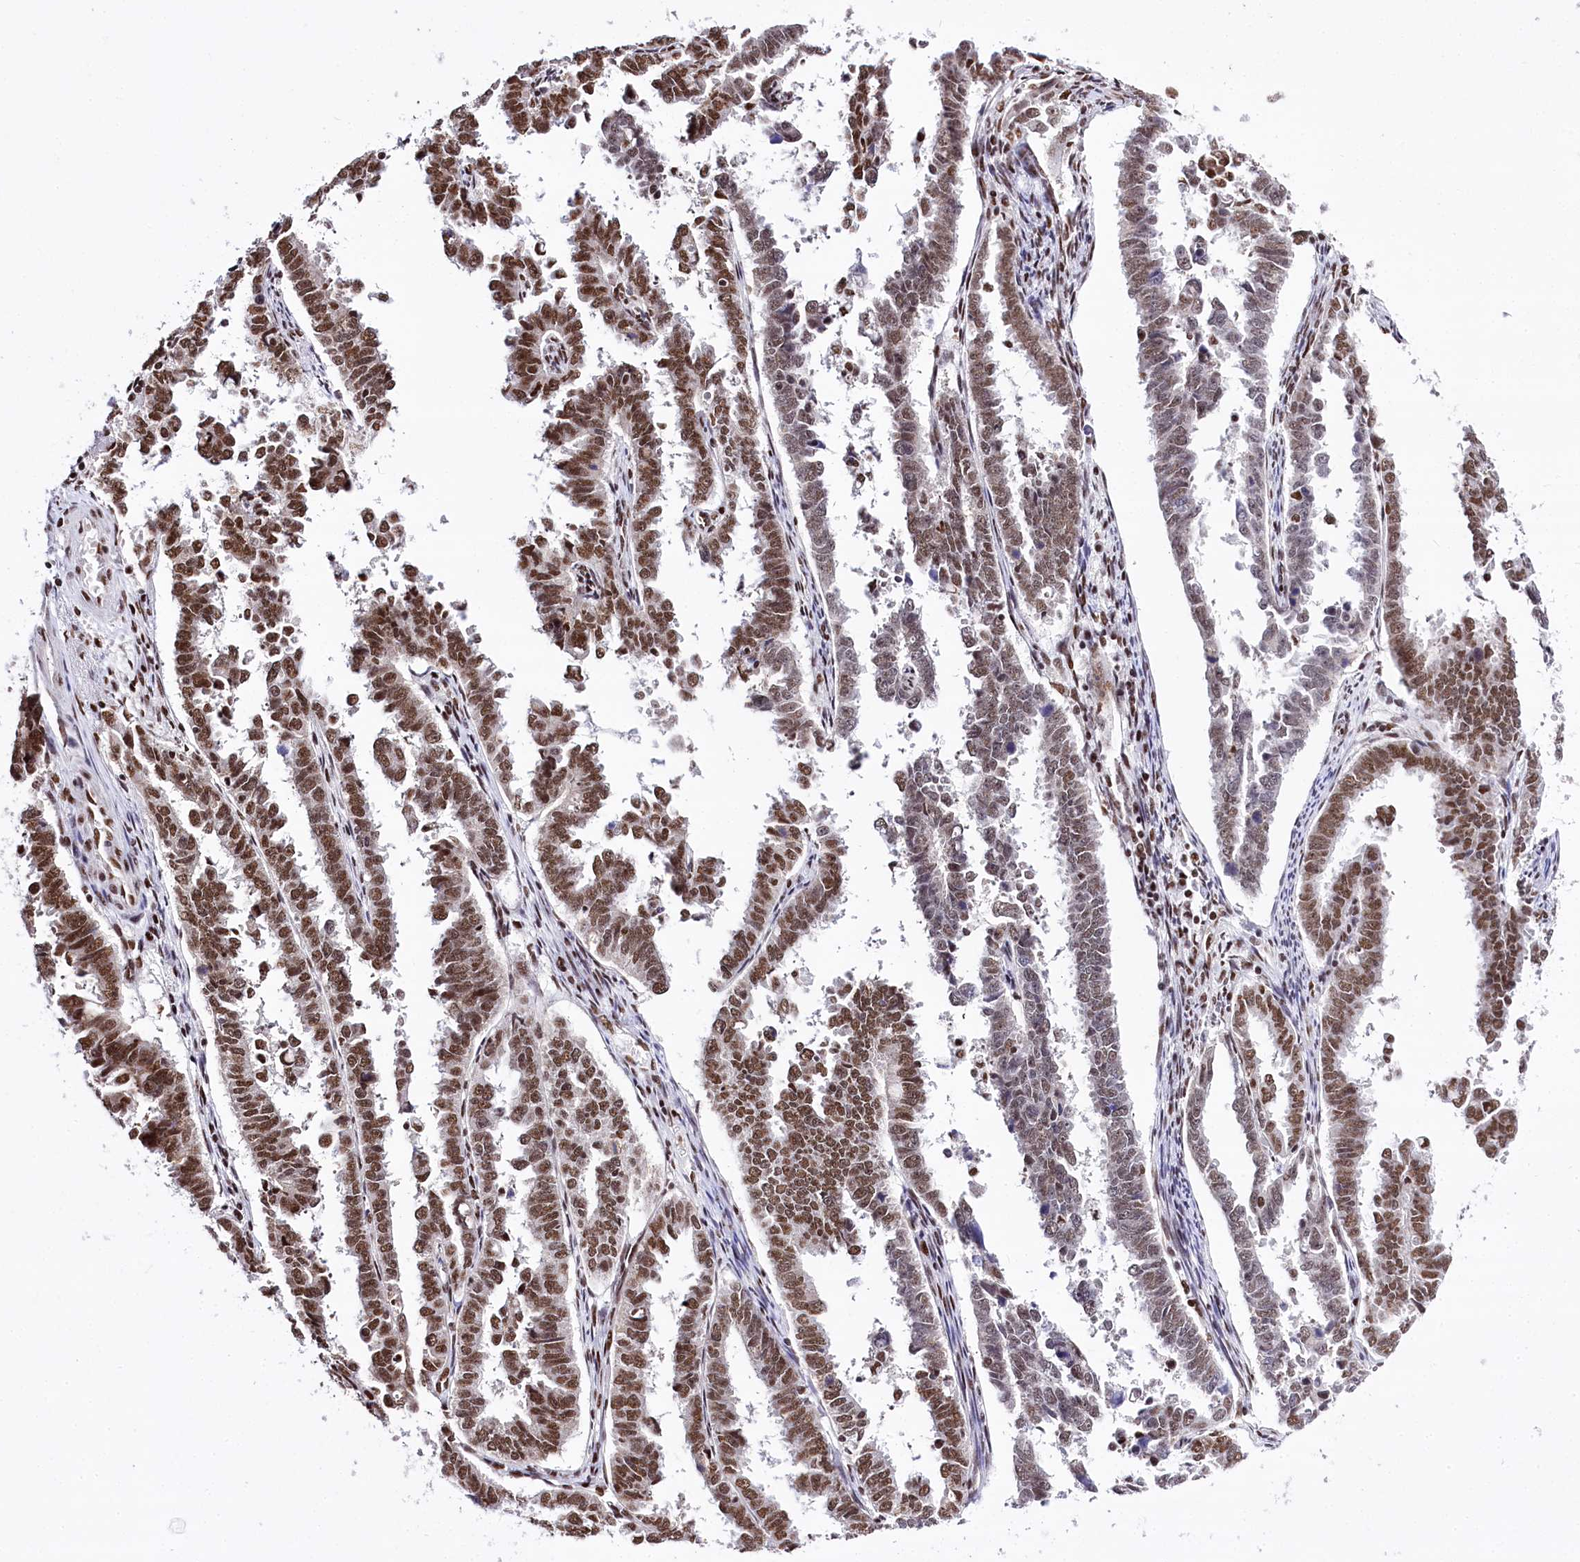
{"staining": {"intensity": "moderate", "quantity": ">75%", "location": "nuclear"}, "tissue": "endometrial cancer", "cell_type": "Tumor cells", "image_type": "cancer", "snomed": [{"axis": "morphology", "description": "Adenocarcinoma, NOS"}, {"axis": "topography", "description": "Endometrium"}], "caption": "Protein expression analysis of human adenocarcinoma (endometrial) reveals moderate nuclear expression in approximately >75% of tumor cells.", "gene": "POU4F3", "patient": {"sex": "female", "age": 75}}